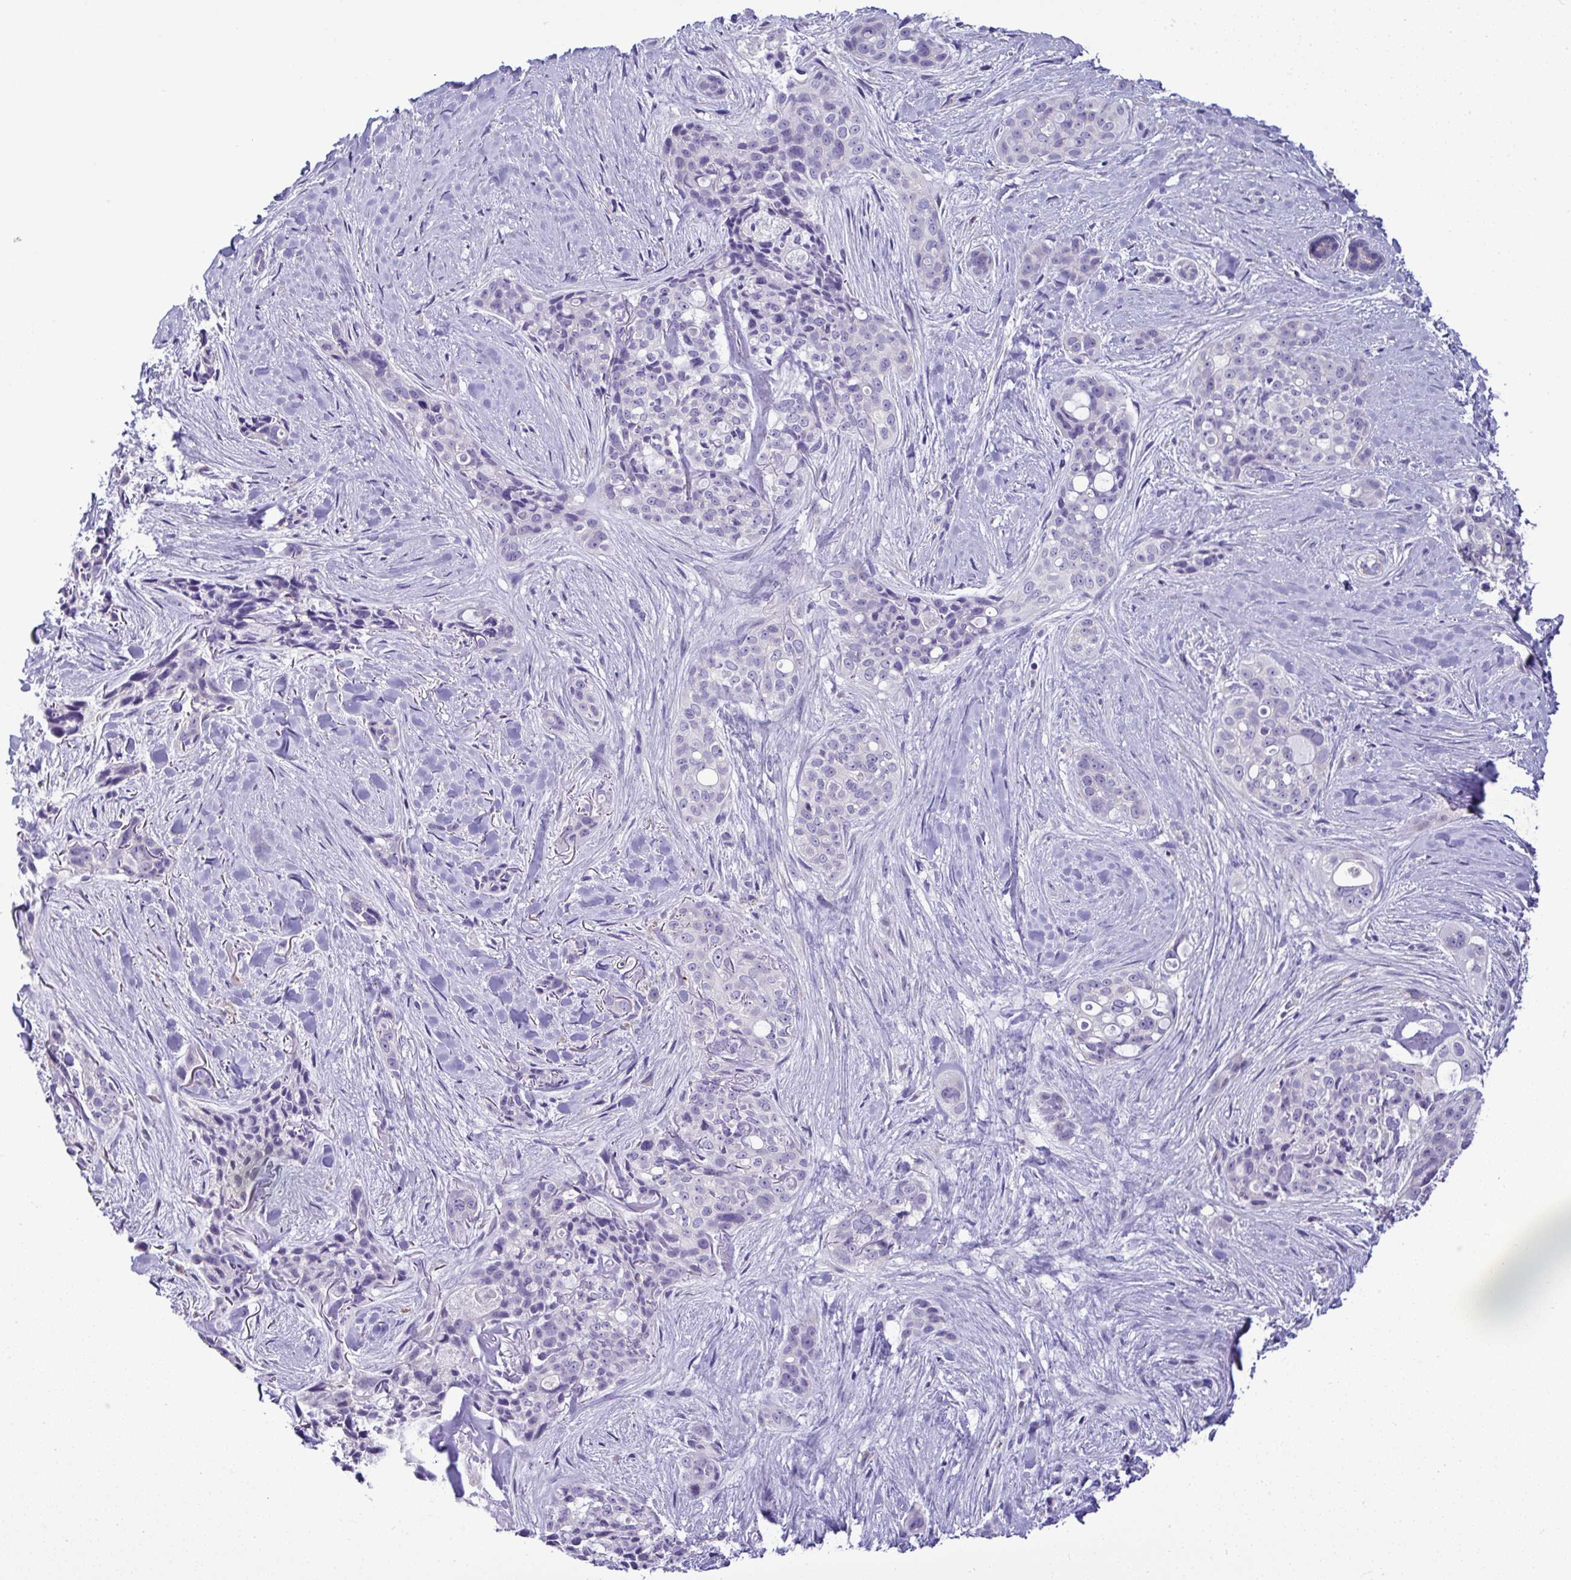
{"staining": {"intensity": "negative", "quantity": "none", "location": "none"}, "tissue": "skin cancer", "cell_type": "Tumor cells", "image_type": "cancer", "snomed": [{"axis": "morphology", "description": "Basal cell carcinoma"}, {"axis": "topography", "description": "Skin"}], "caption": "Immunohistochemical staining of skin basal cell carcinoma displays no significant expression in tumor cells.", "gene": "ST8SIA2", "patient": {"sex": "female", "age": 79}}